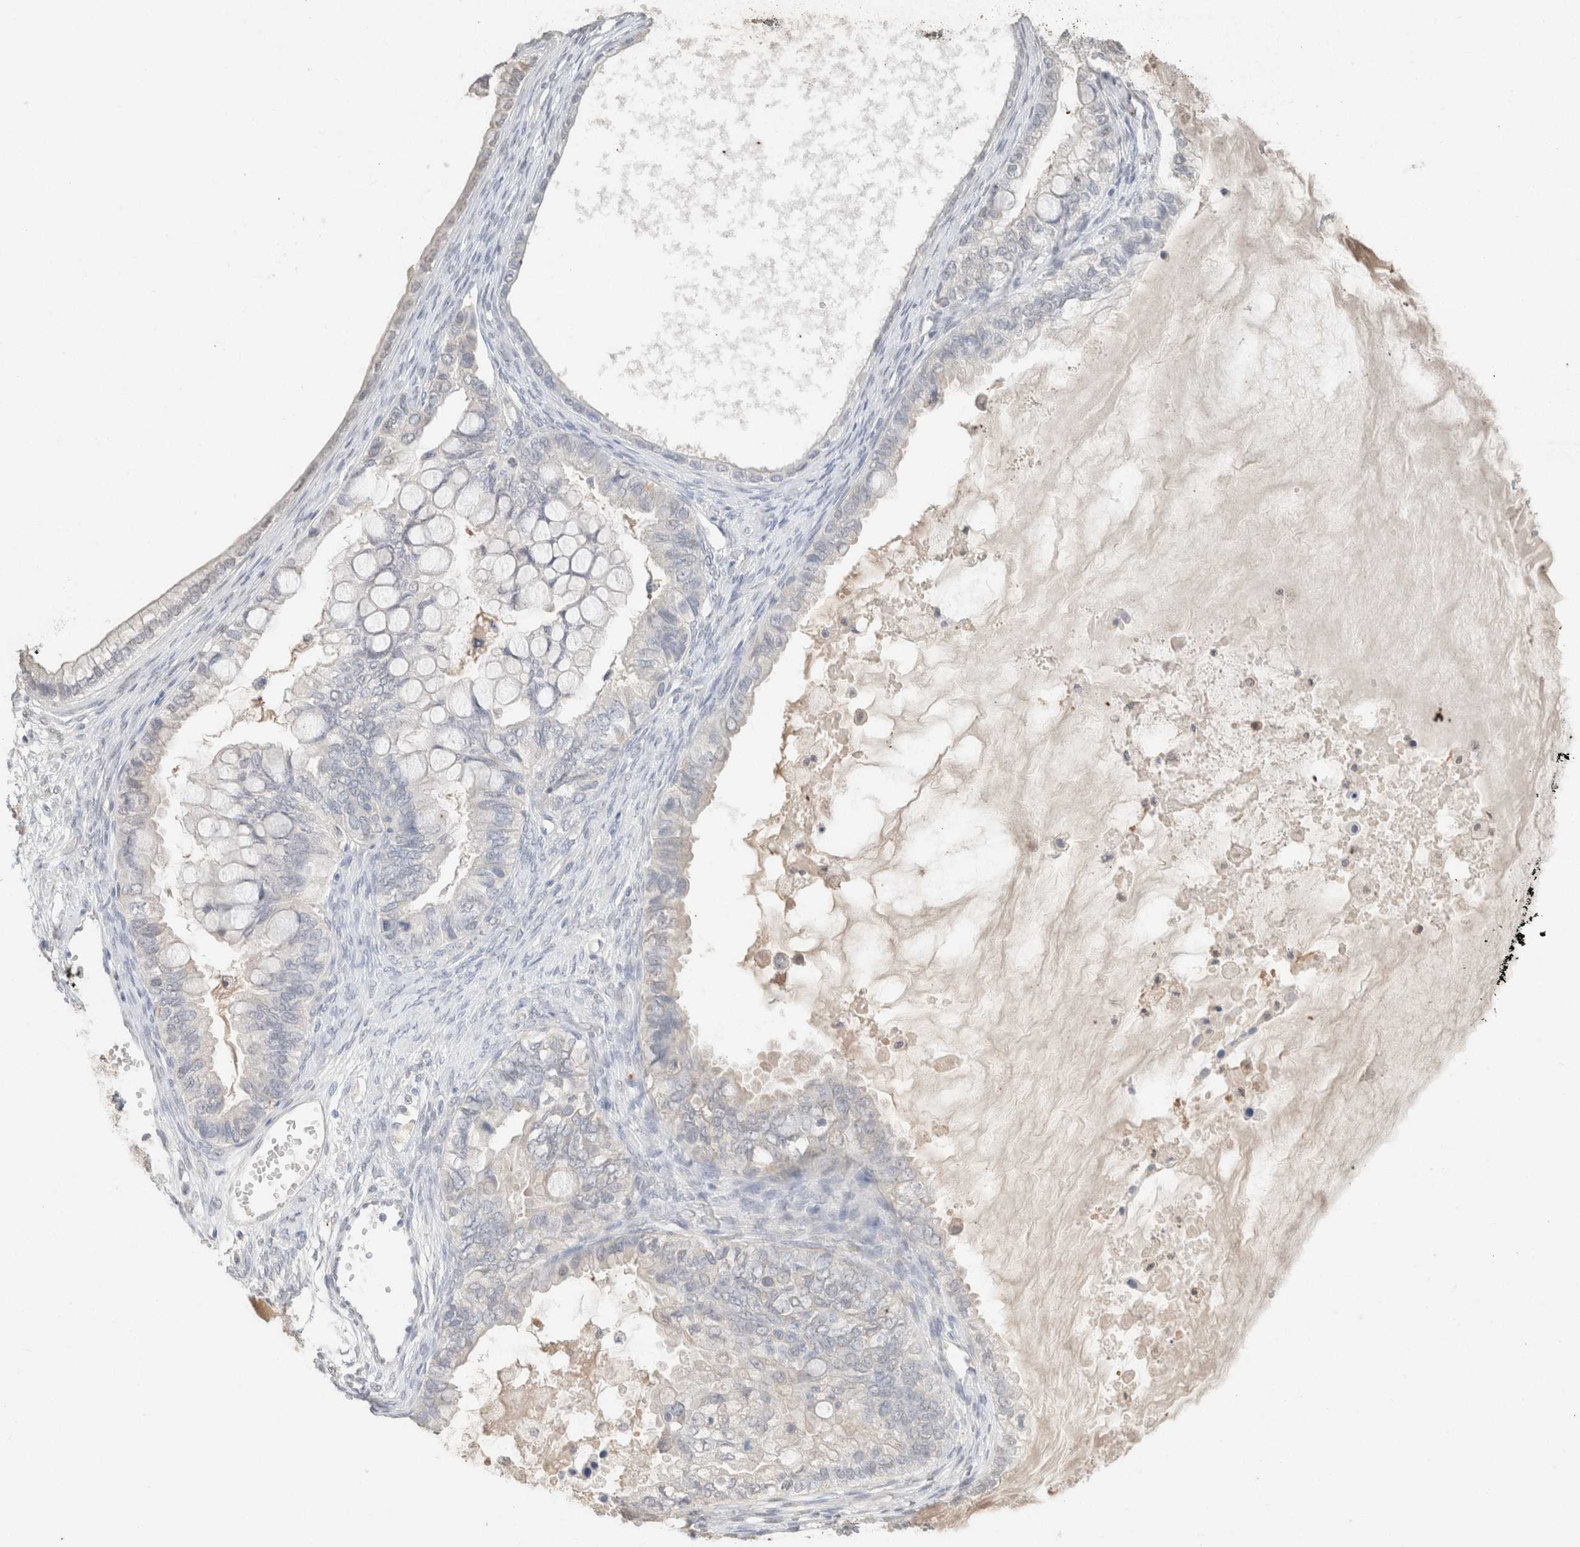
{"staining": {"intensity": "negative", "quantity": "none", "location": "none"}, "tissue": "ovarian cancer", "cell_type": "Tumor cells", "image_type": "cancer", "snomed": [{"axis": "morphology", "description": "Cystadenocarcinoma, mucinous, NOS"}, {"axis": "topography", "description": "Ovary"}], "caption": "This is an IHC micrograph of human ovarian mucinous cystadenocarcinoma. There is no staining in tumor cells.", "gene": "CPA1", "patient": {"sex": "female", "age": 80}}